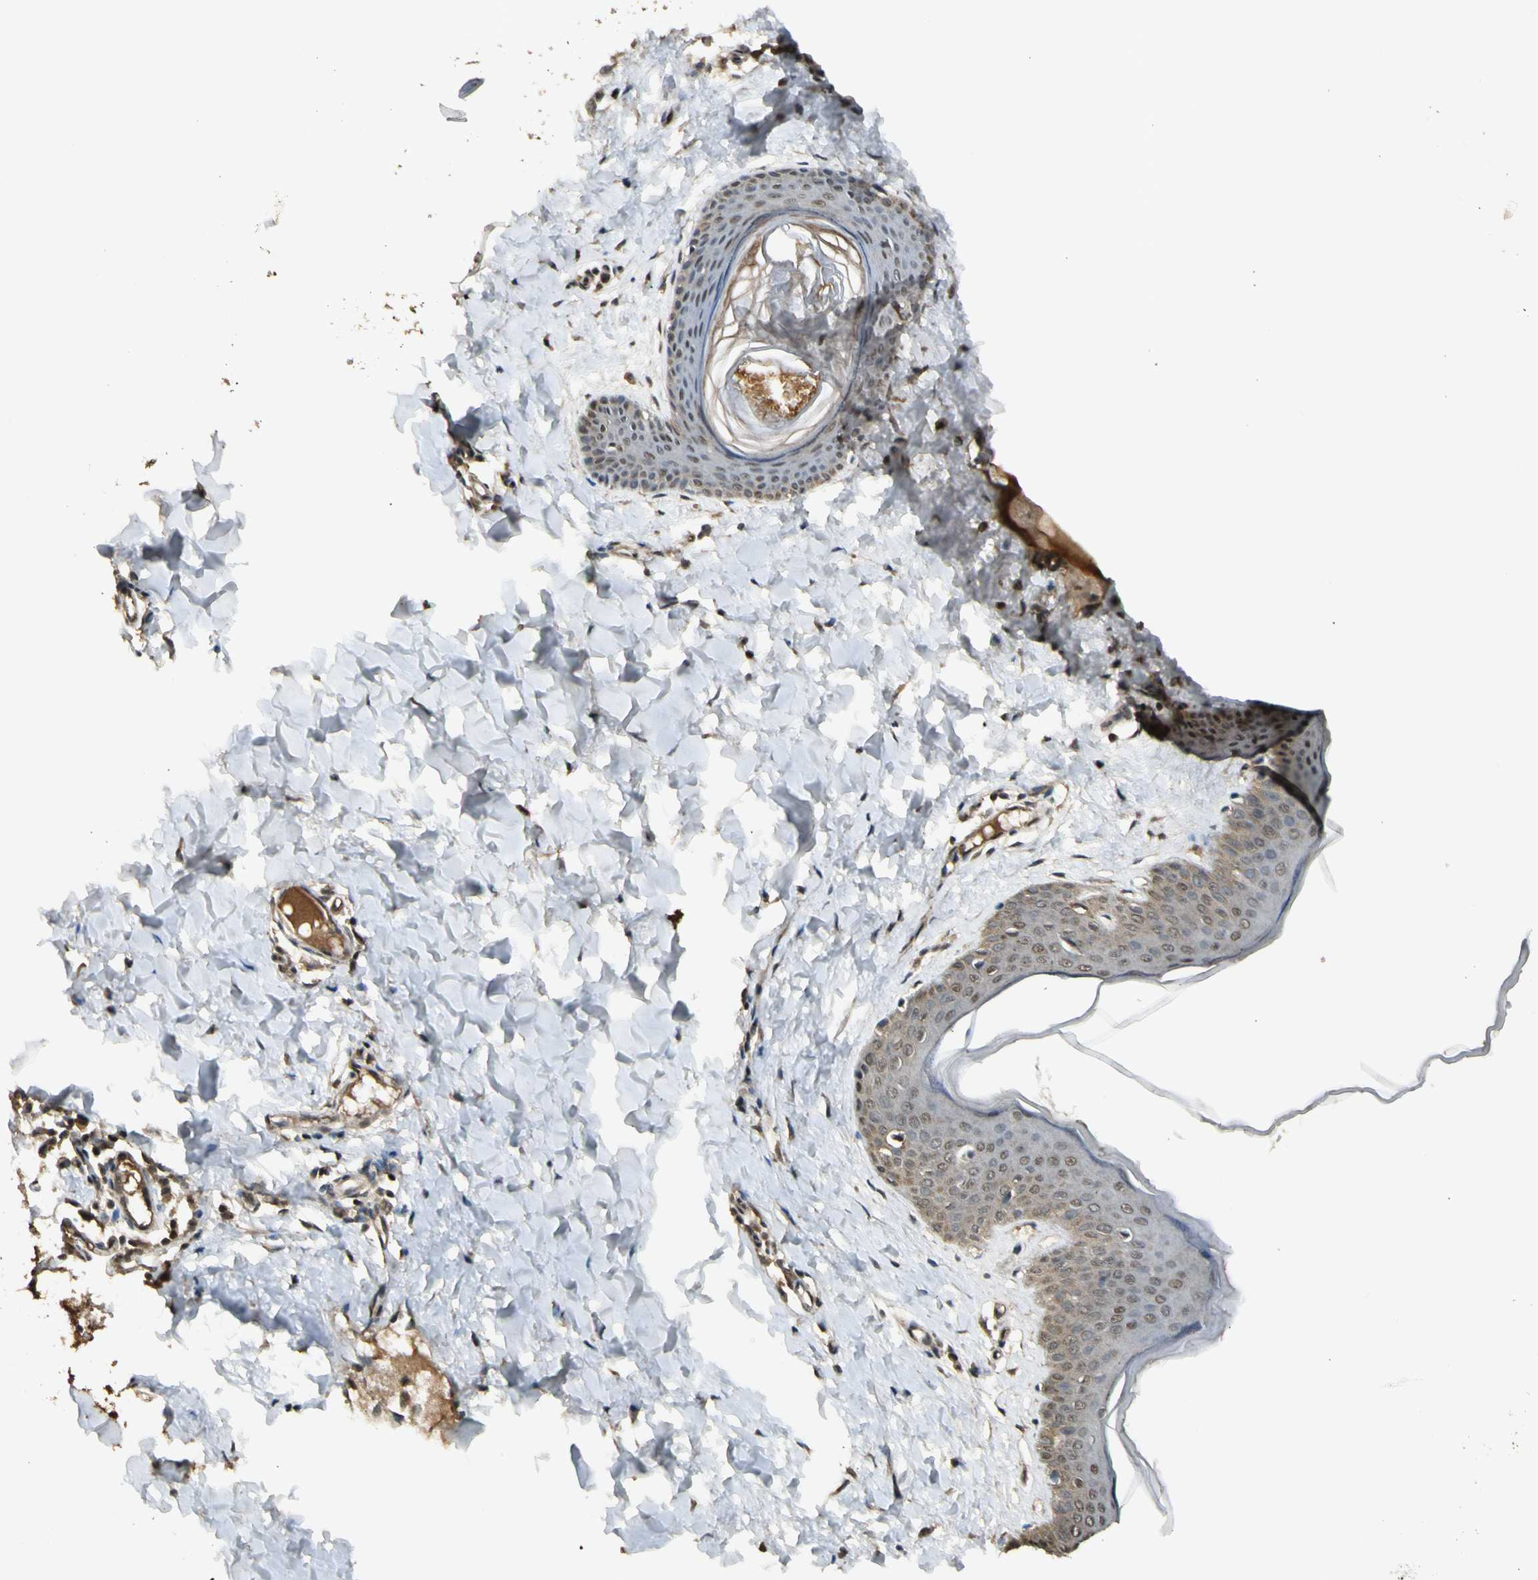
{"staining": {"intensity": "moderate", "quantity": ">75%", "location": "cytoplasmic/membranous,nuclear"}, "tissue": "skin", "cell_type": "Fibroblasts", "image_type": "normal", "snomed": [{"axis": "morphology", "description": "Normal tissue, NOS"}, {"axis": "topography", "description": "Skin"}], "caption": "Skin stained with a brown dye demonstrates moderate cytoplasmic/membranous,nuclear positive positivity in about >75% of fibroblasts.", "gene": "GMEB2", "patient": {"sex": "female", "age": 17}}